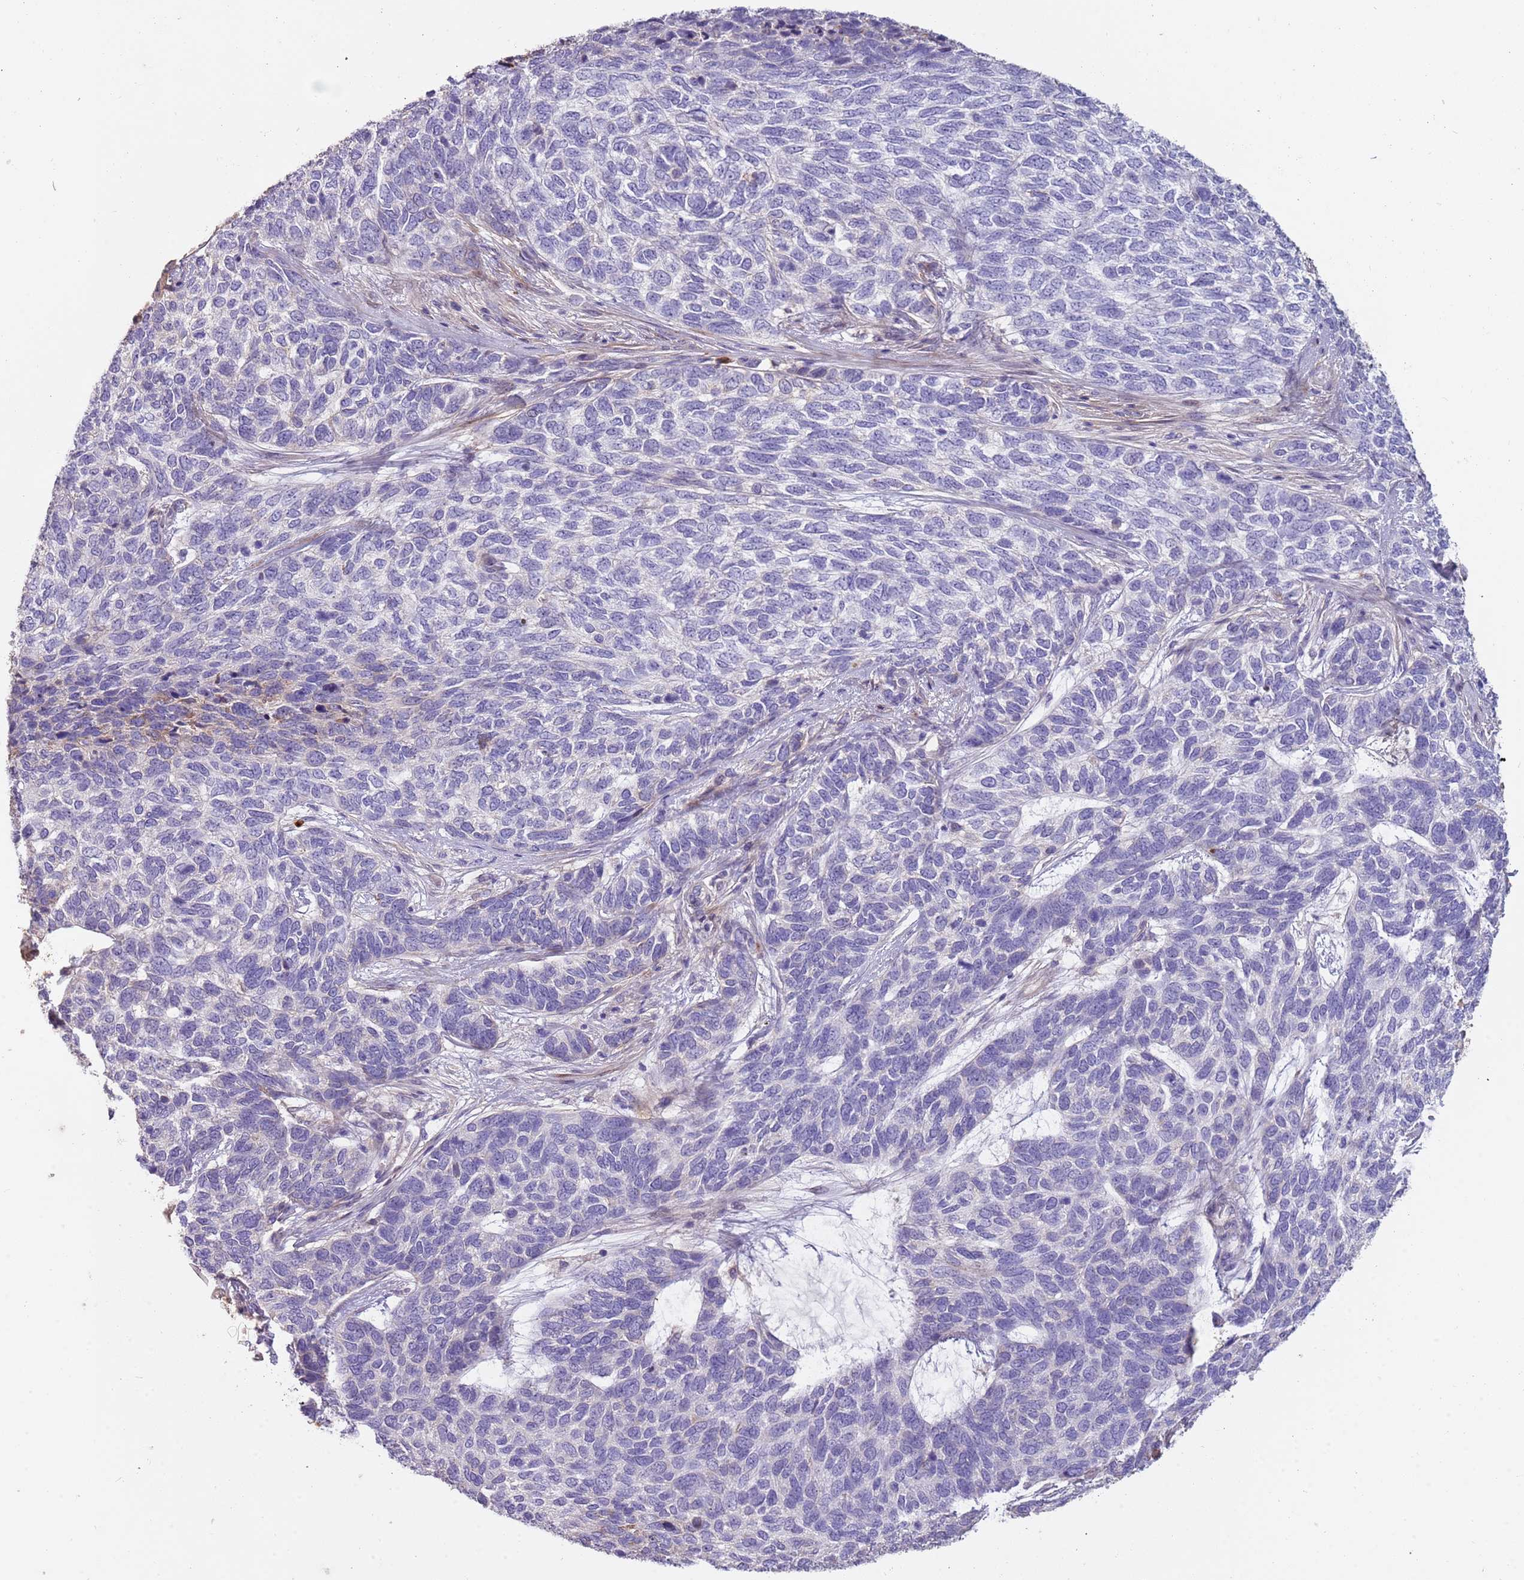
{"staining": {"intensity": "negative", "quantity": "none", "location": "none"}, "tissue": "skin cancer", "cell_type": "Tumor cells", "image_type": "cancer", "snomed": [{"axis": "morphology", "description": "Basal cell carcinoma"}, {"axis": "topography", "description": "Skin"}], "caption": "High power microscopy micrograph of an immunohistochemistry (IHC) image of skin basal cell carcinoma, revealing no significant staining in tumor cells.", "gene": "NBPF3", "patient": {"sex": "female", "age": 65}}